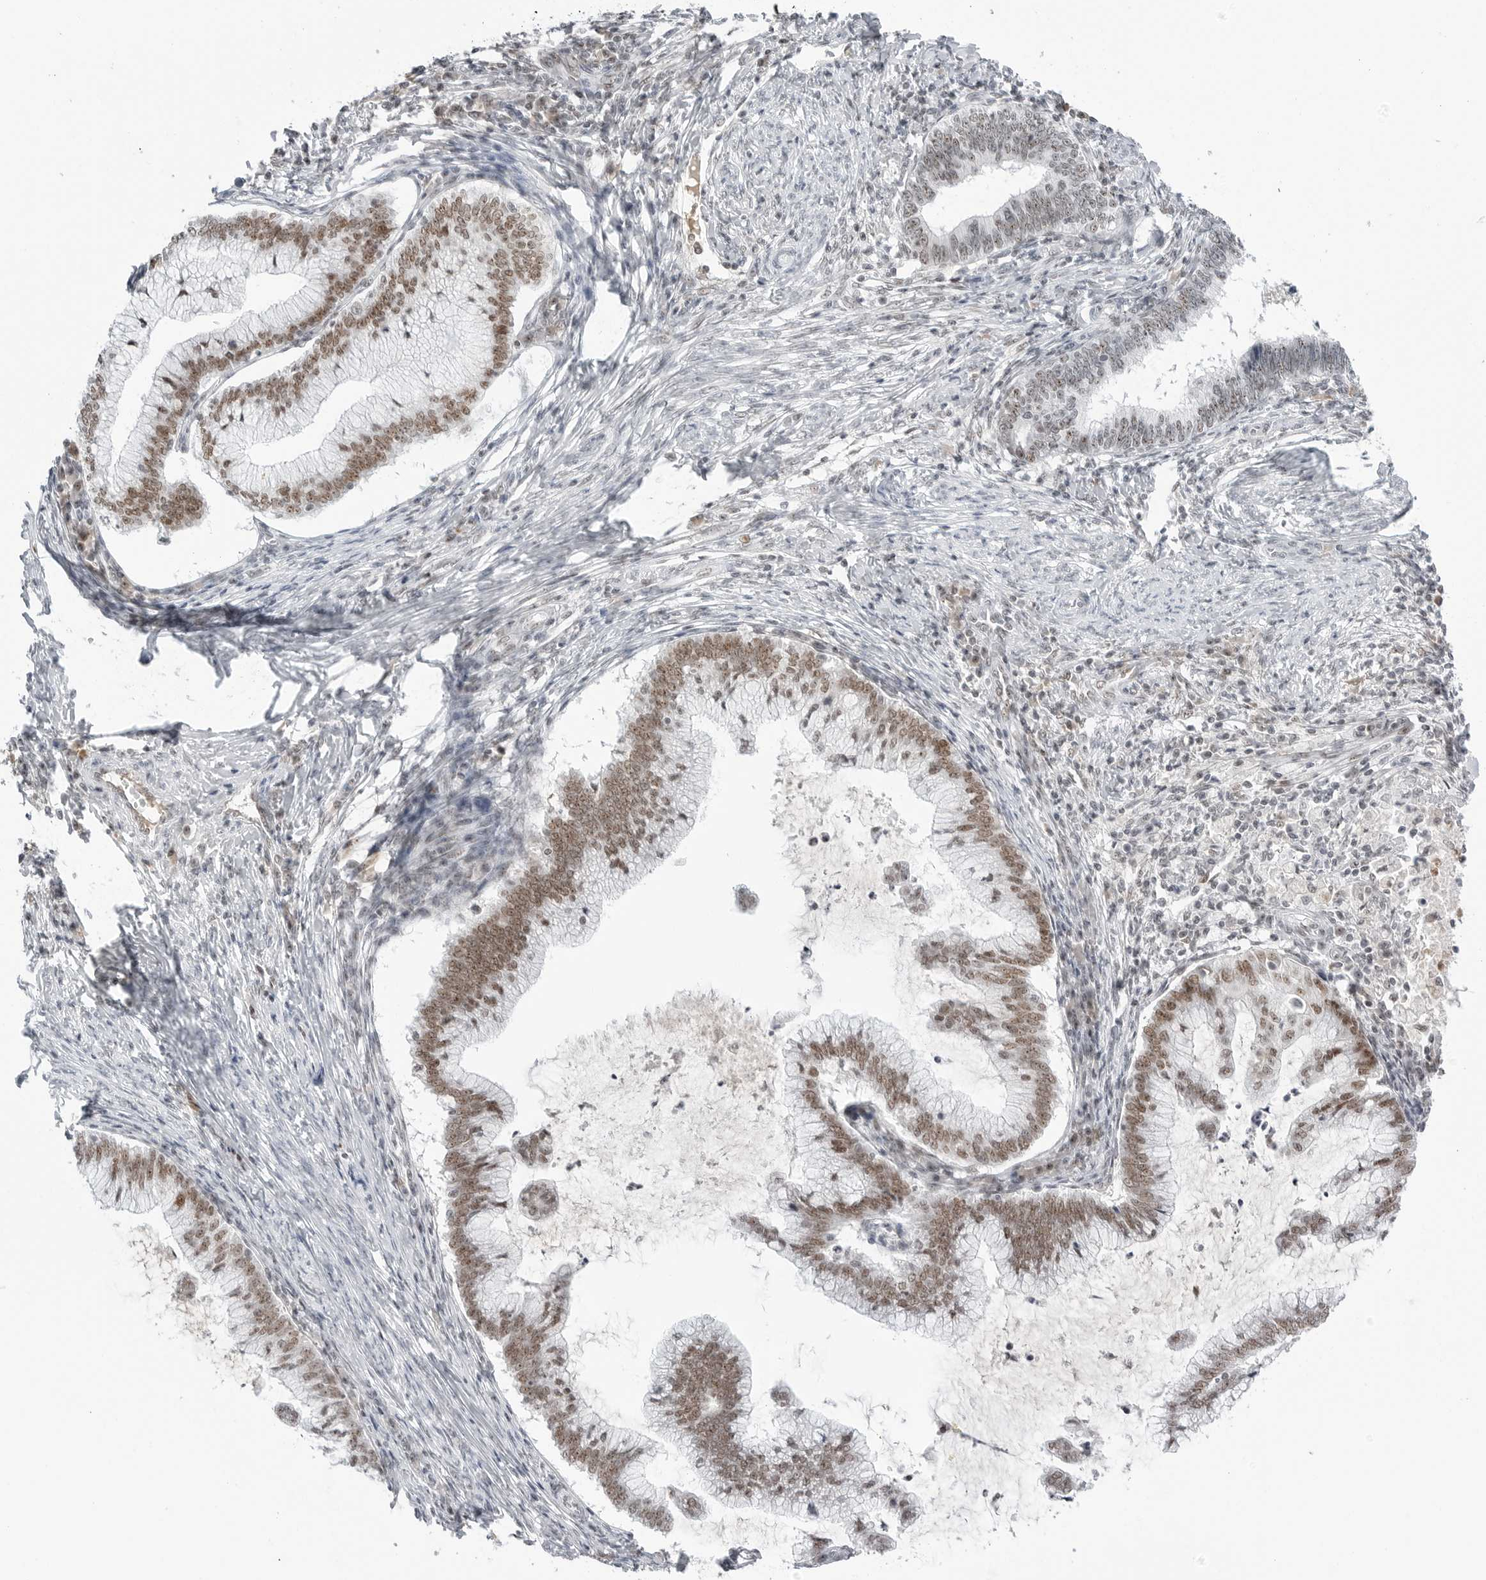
{"staining": {"intensity": "moderate", "quantity": ">75%", "location": "nuclear"}, "tissue": "cervical cancer", "cell_type": "Tumor cells", "image_type": "cancer", "snomed": [{"axis": "morphology", "description": "Adenocarcinoma, NOS"}, {"axis": "topography", "description": "Cervix"}], "caption": "Moderate nuclear positivity is appreciated in approximately >75% of tumor cells in cervical cancer (adenocarcinoma).", "gene": "WRAP53", "patient": {"sex": "female", "age": 36}}